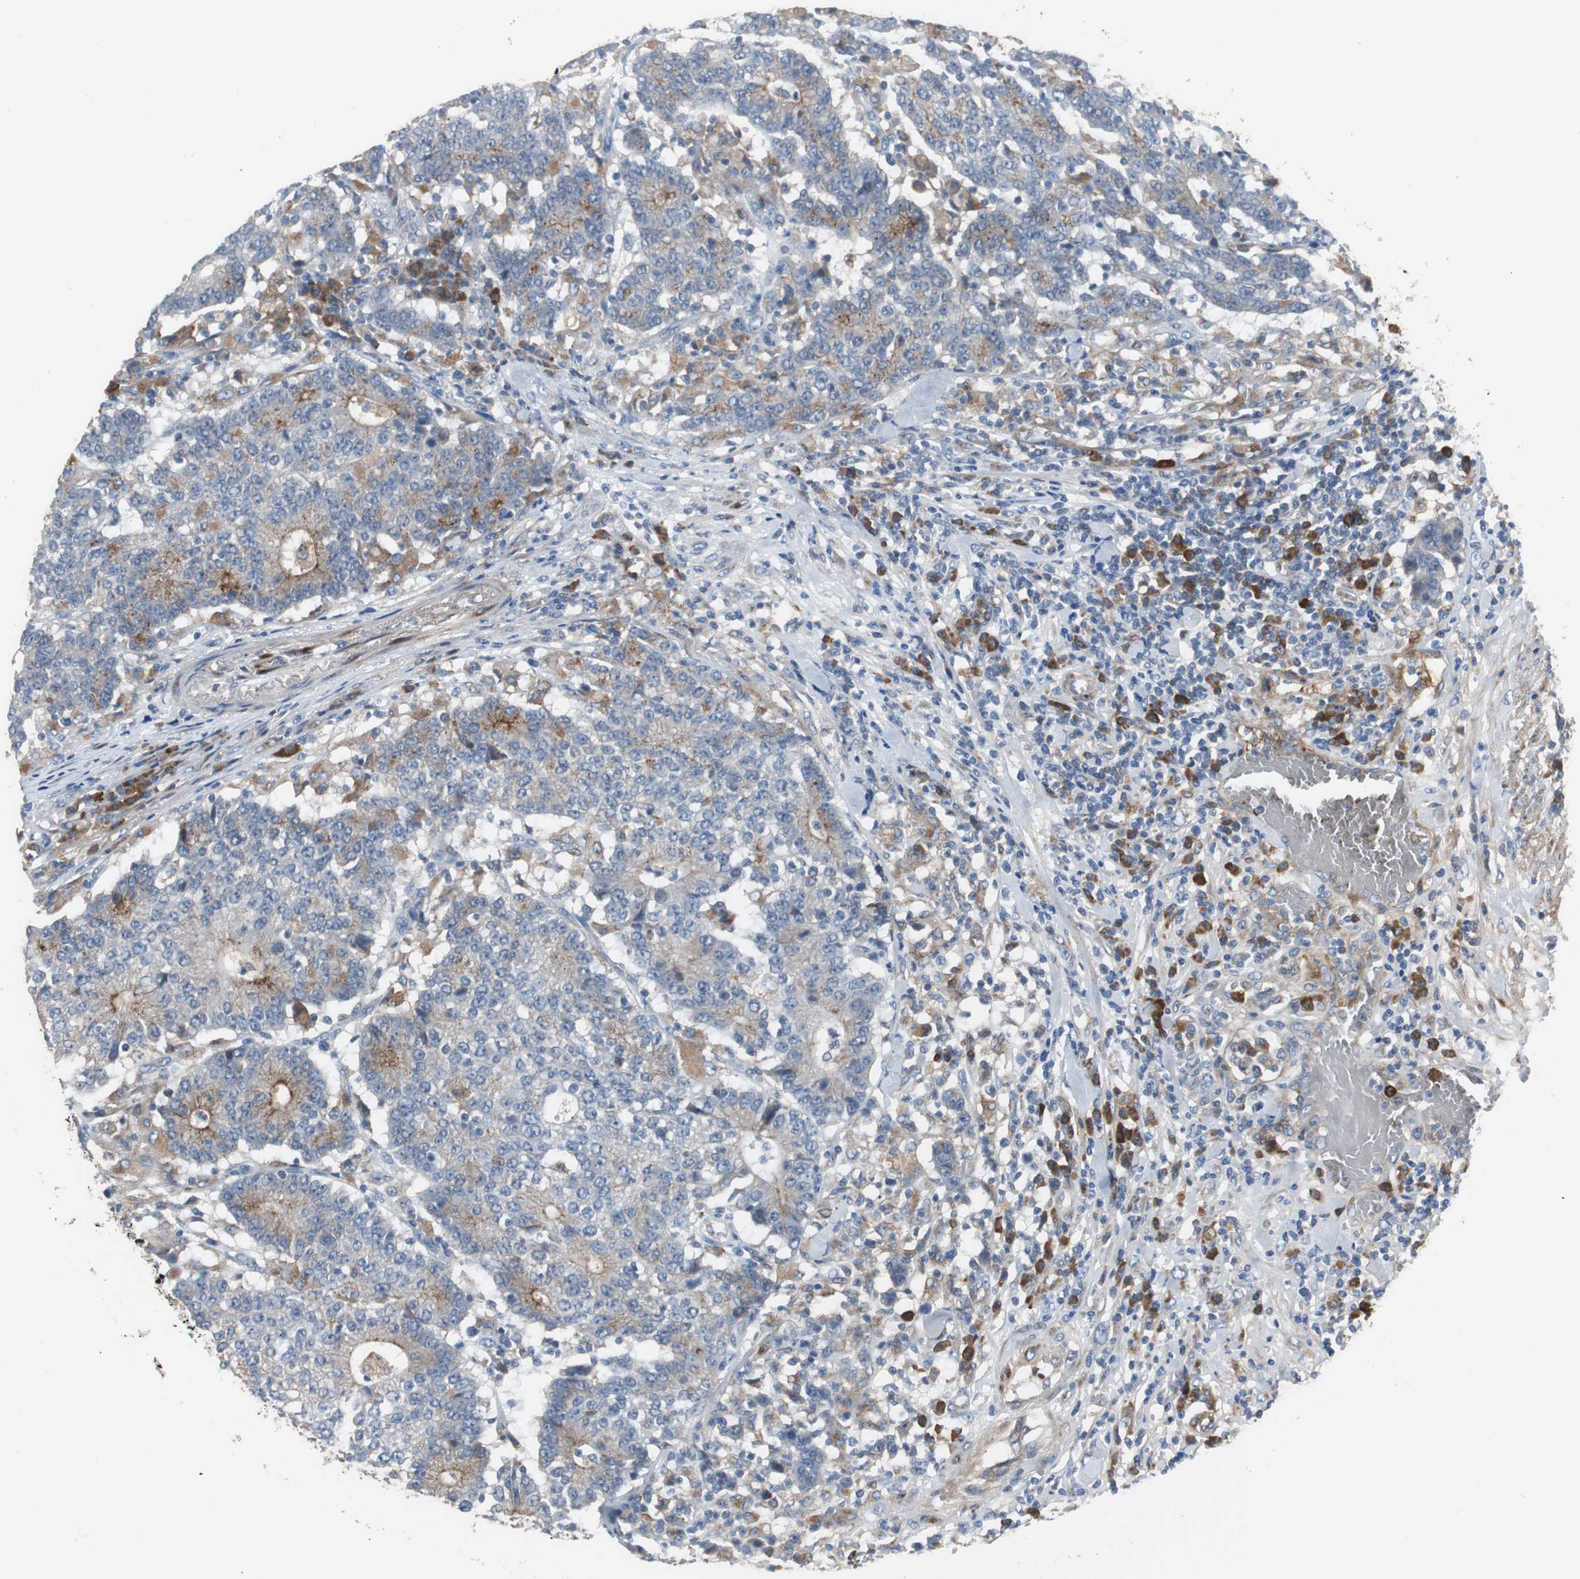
{"staining": {"intensity": "moderate", "quantity": "25%-75%", "location": "cytoplasmic/membranous"}, "tissue": "colorectal cancer", "cell_type": "Tumor cells", "image_type": "cancer", "snomed": [{"axis": "morphology", "description": "Normal tissue, NOS"}, {"axis": "morphology", "description": "Adenocarcinoma, NOS"}, {"axis": "topography", "description": "Colon"}], "caption": "Human colorectal cancer stained with a protein marker demonstrates moderate staining in tumor cells.", "gene": "SORT1", "patient": {"sex": "female", "age": 75}}